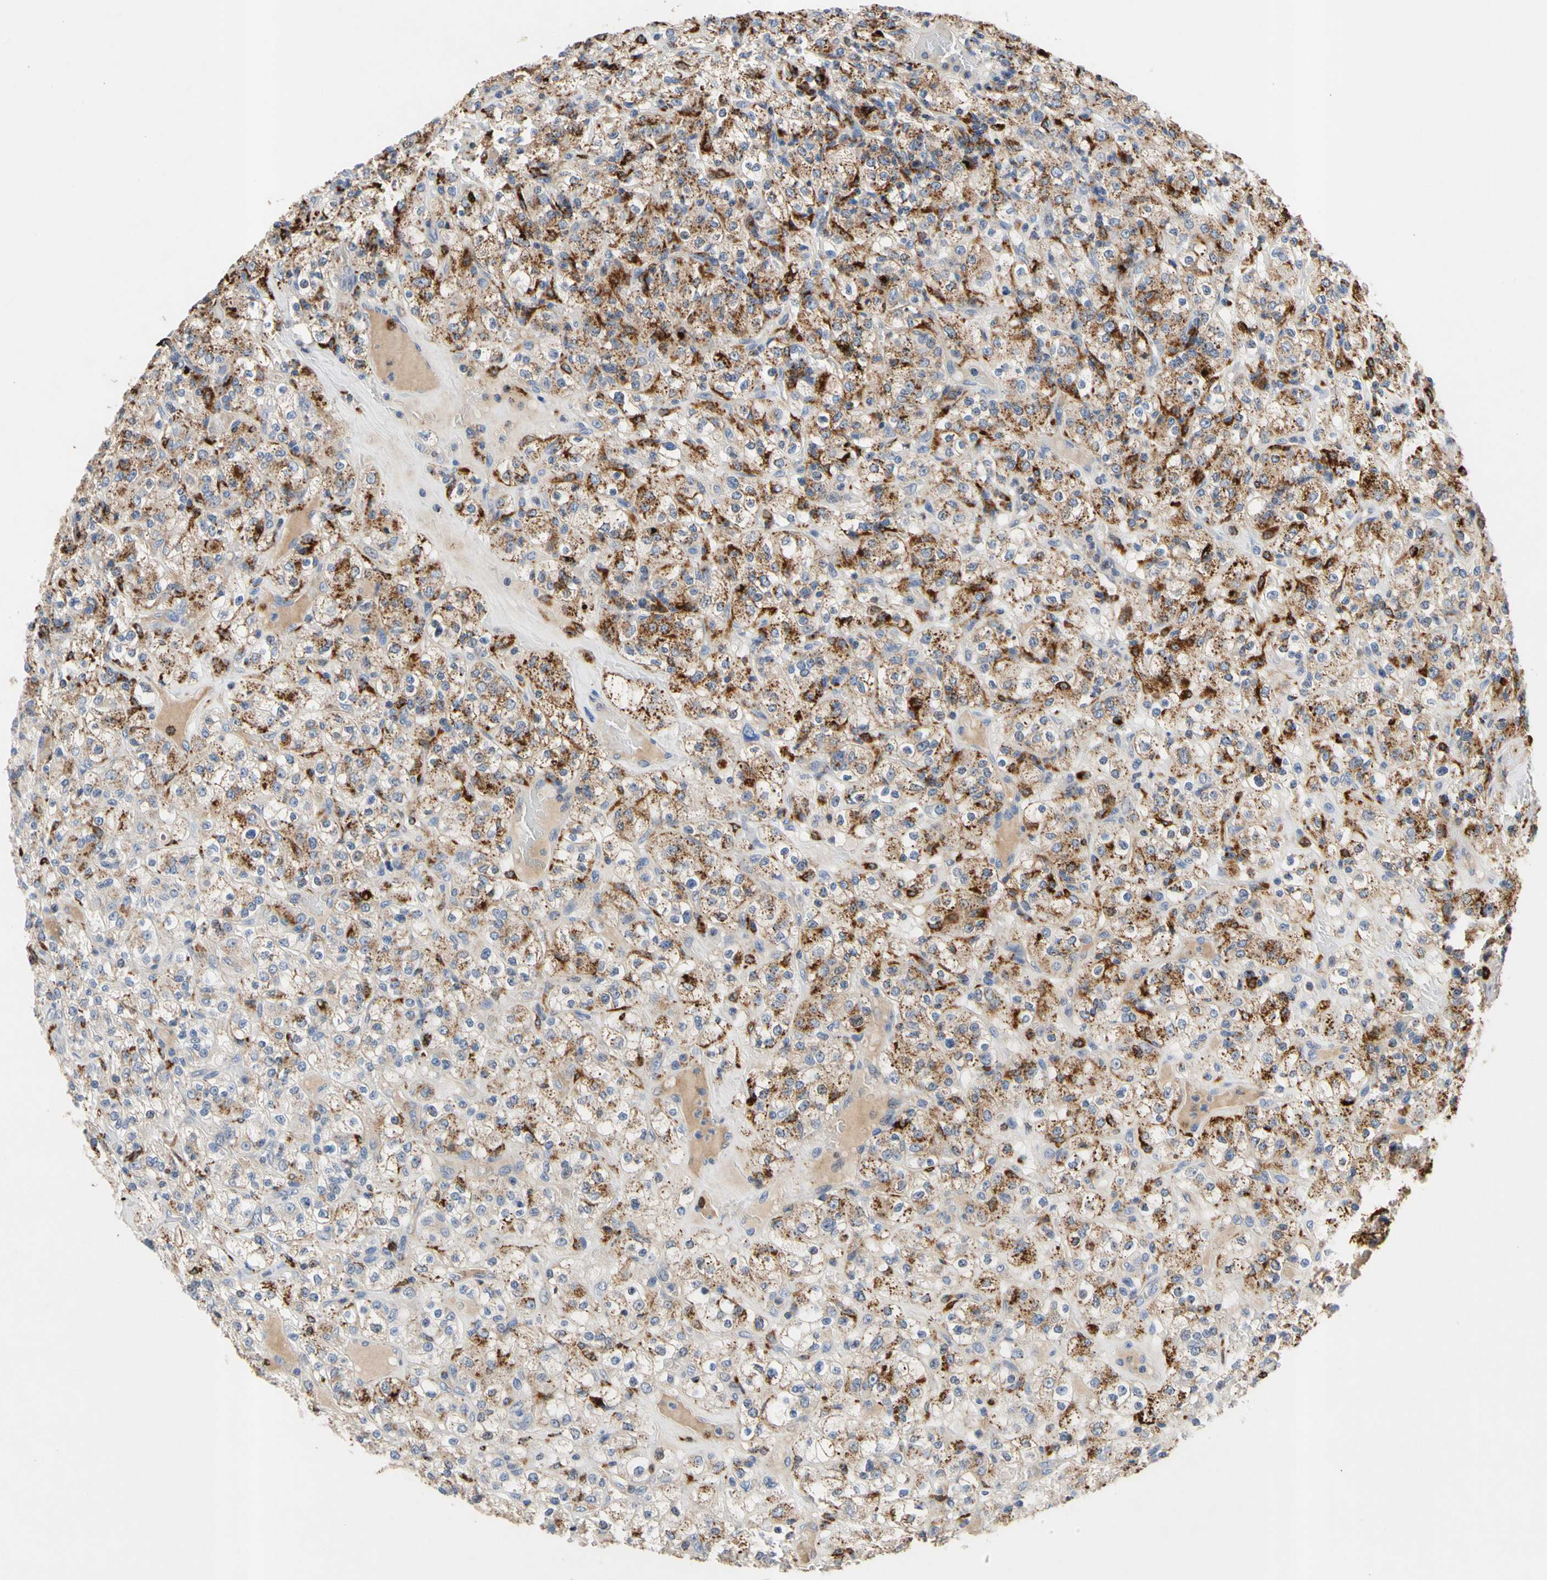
{"staining": {"intensity": "moderate", "quantity": ">75%", "location": "cytoplasmic/membranous"}, "tissue": "renal cancer", "cell_type": "Tumor cells", "image_type": "cancer", "snomed": [{"axis": "morphology", "description": "Normal tissue, NOS"}, {"axis": "morphology", "description": "Adenocarcinoma, NOS"}, {"axis": "topography", "description": "Kidney"}], "caption": "Immunohistochemical staining of adenocarcinoma (renal) exhibits medium levels of moderate cytoplasmic/membranous positivity in approximately >75% of tumor cells. (IHC, brightfield microscopy, high magnification).", "gene": "ADA2", "patient": {"sex": "female", "age": 72}}